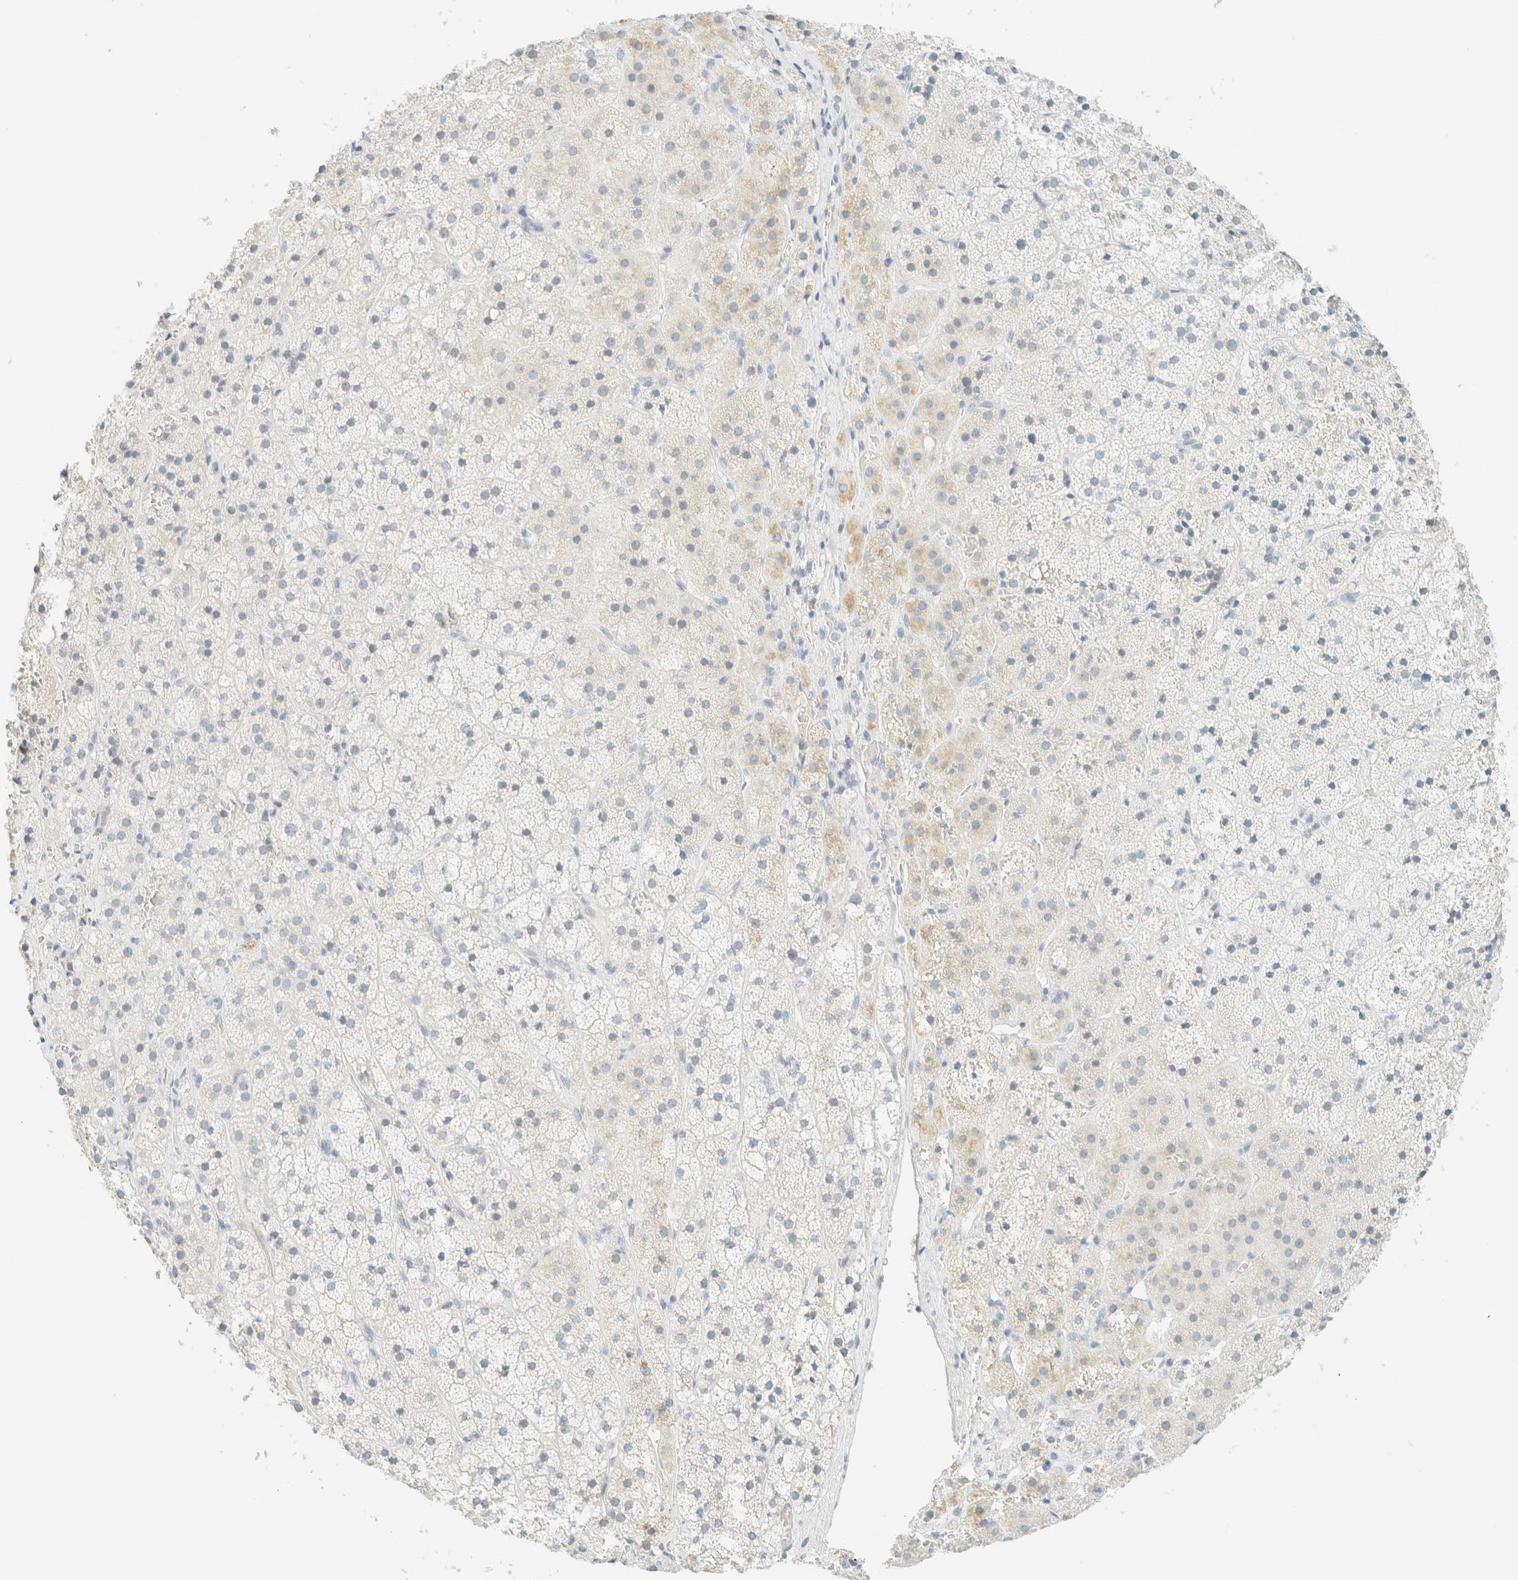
{"staining": {"intensity": "weak", "quantity": "<25%", "location": "cytoplasmic/membranous"}, "tissue": "adrenal gland", "cell_type": "Glandular cells", "image_type": "normal", "snomed": [{"axis": "morphology", "description": "Normal tissue, NOS"}, {"axis": "topography", "description": "Adrenal gland"}], "caption": "IHC photomicrograph of unremarkable human adrenal gland stained for a protein (brown), which shows no positivity in glandular cells.", "gene": "GPA33", "patient": {"sex": "female", "age": 44}}